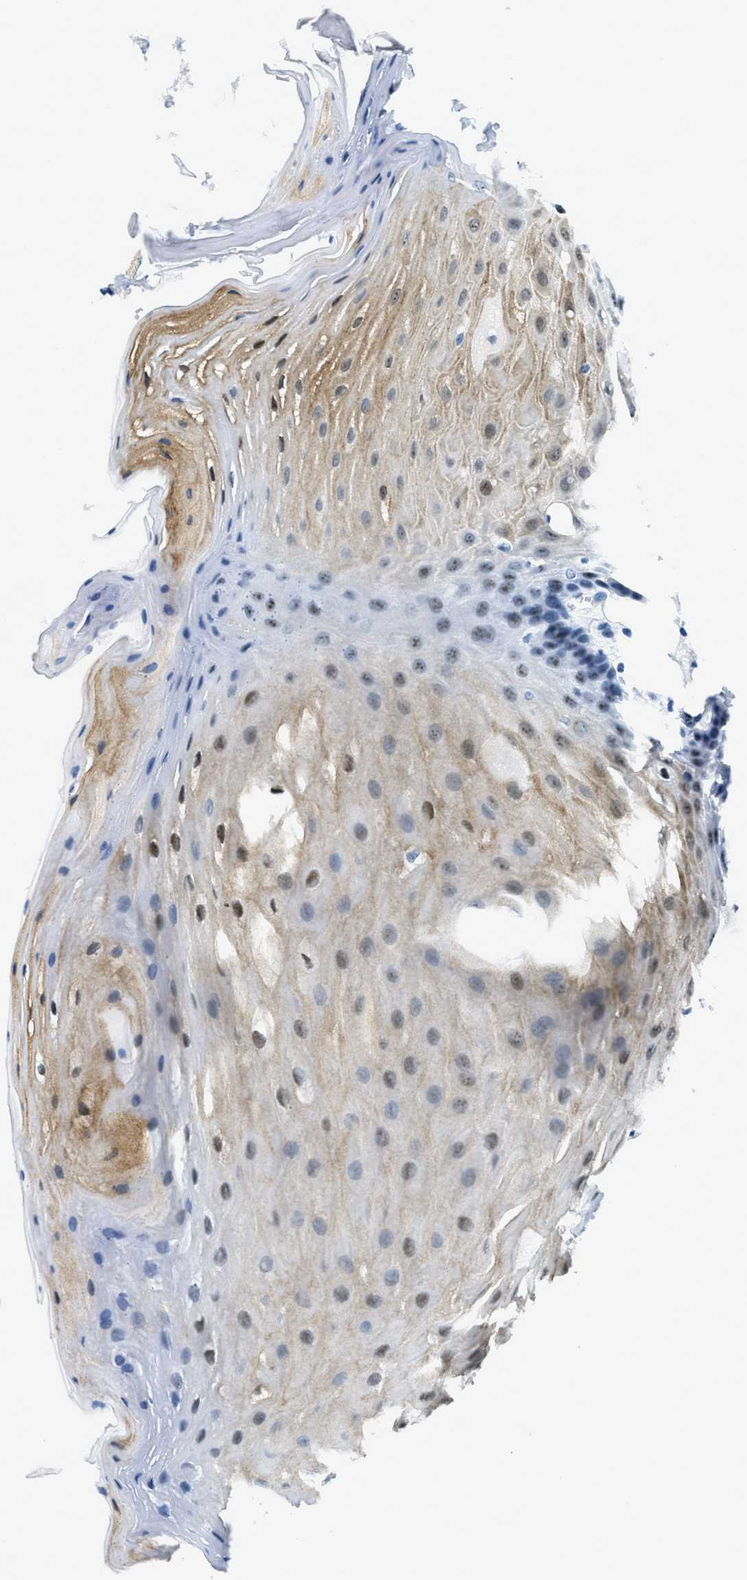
{"staining": {"intensity": "moderate", "quantity": "25%-75%", "location": "cytoplasmic/membranous,nuclear"}, "tissue": "oral mucosa", "cell_type": "Squamous epithelial cells", "image_type": "normal", "snomed": [{"axis": "morphology", "description": "Normal tissue, NOS"}, {"axis": "morphology", "description": "Squamous cell carcinoma, NOS"}, {"axis": "topography", "description": "Oral tissue"}, {"axis": "topography", "description": "Head-Neck"}], "caption": "A brown stain shows moderate cytoplasmic/membranous,nuclear staining of a protein in squamous epithelial cells of benign oral mucosa.", "gene": "PLA2G2A", "patient": {"sex": "male", "age": 71}}